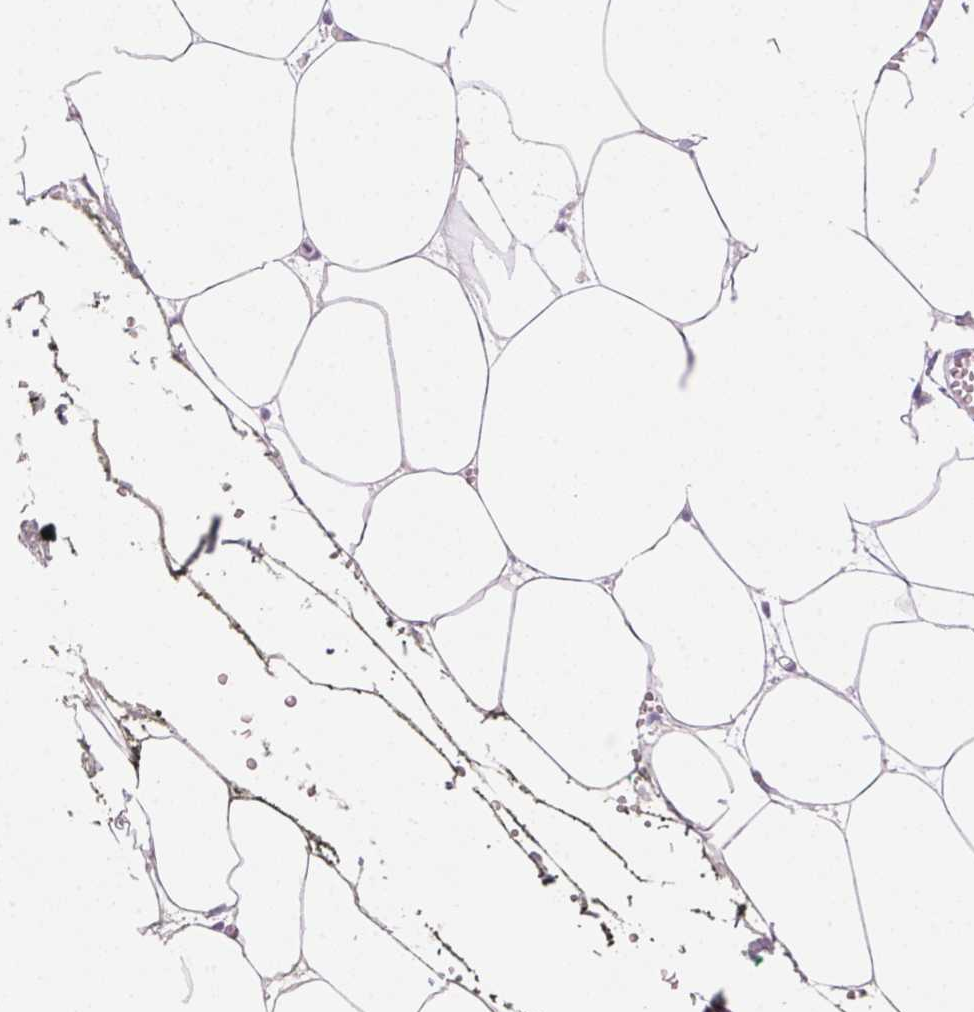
{"staining": {"intensity": "negative", "quantity": "none", "location": "none"}, "tissue": "adipose tissue", "cell_type": "Adipocytes", "image_type": "normal", "snomed": [{"axis": "morphology", "description": "Normal tissue, NOS"}, {"axis": "topography", "description": "Adipose tissue"}, {"axis": "topography", "description": "Pancreas"}, {"axis": "topography", "description": "Peripheral nerve tissue"}], "caption": "This image is of normal adipose tissue stained with immunohistochemistry (IHC) to label a protein in brown with the nuclei are counter-stained blue. There is no staining in adipocytes. (Brightfield microscopy of DAB immunohistochemistry at high magnification).", "gene": "CYP11B1", "patient": {"sex": "female", "age": 58}}